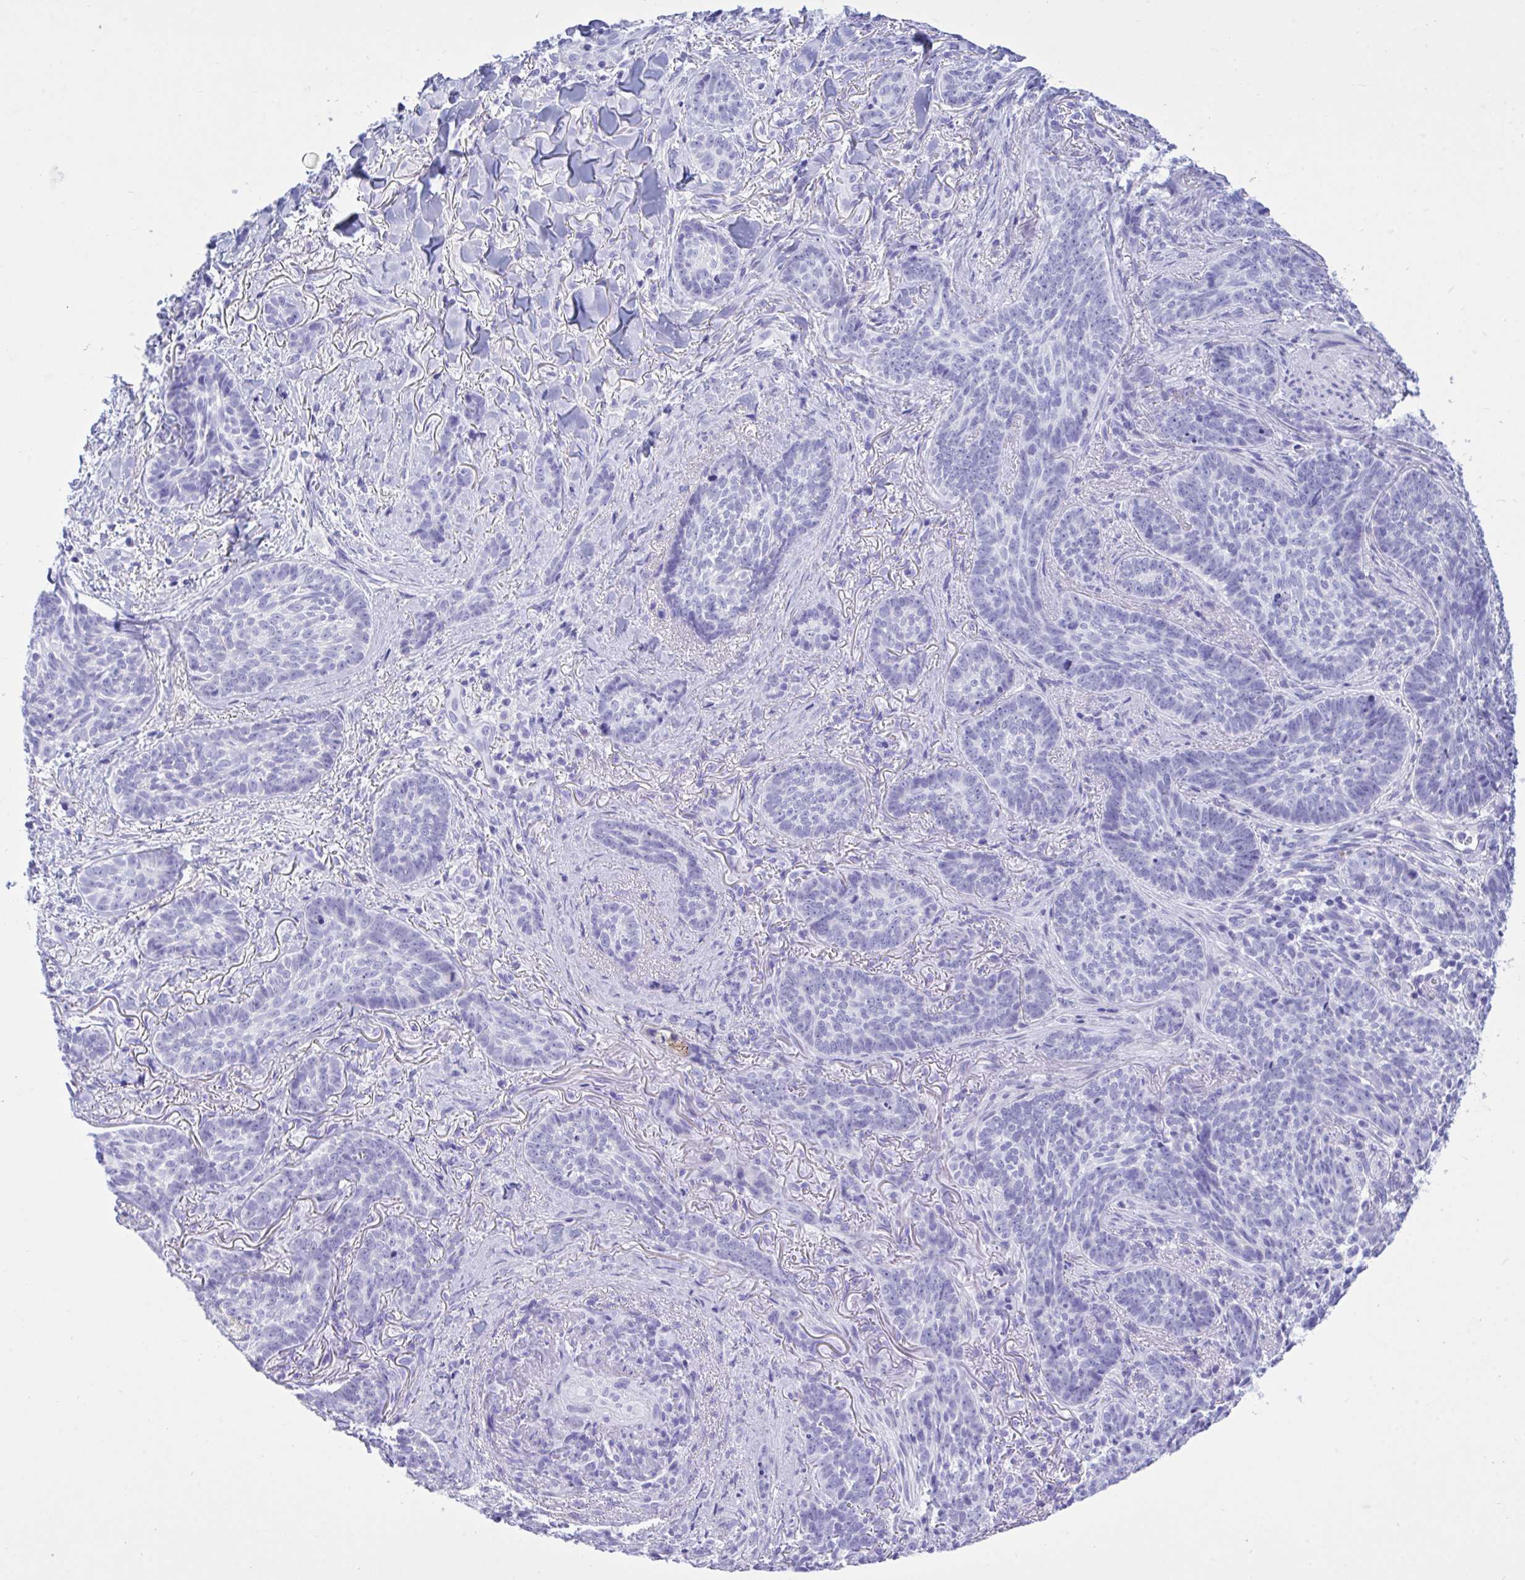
{"staining": {"intensity": "negative", "quantity": "none", "location": "none"}, "tissue": "skin cancer", "cell_type": "Tumor cells", "image_type": "cancer", "snomed": [{"axis": "morphology", "description": "Basal cell carcinoma"}, {"axis": "topography", "description": "Skin"}, {"axis": "topography", "description": "Skin of face"}], "caption": "Skin cancer stained for a protein using immunohistochemistry (IHC) exhibits no positivity tumor cells.", "gene": "BEX5", "patient": {"sex": "male", "age": 88}}